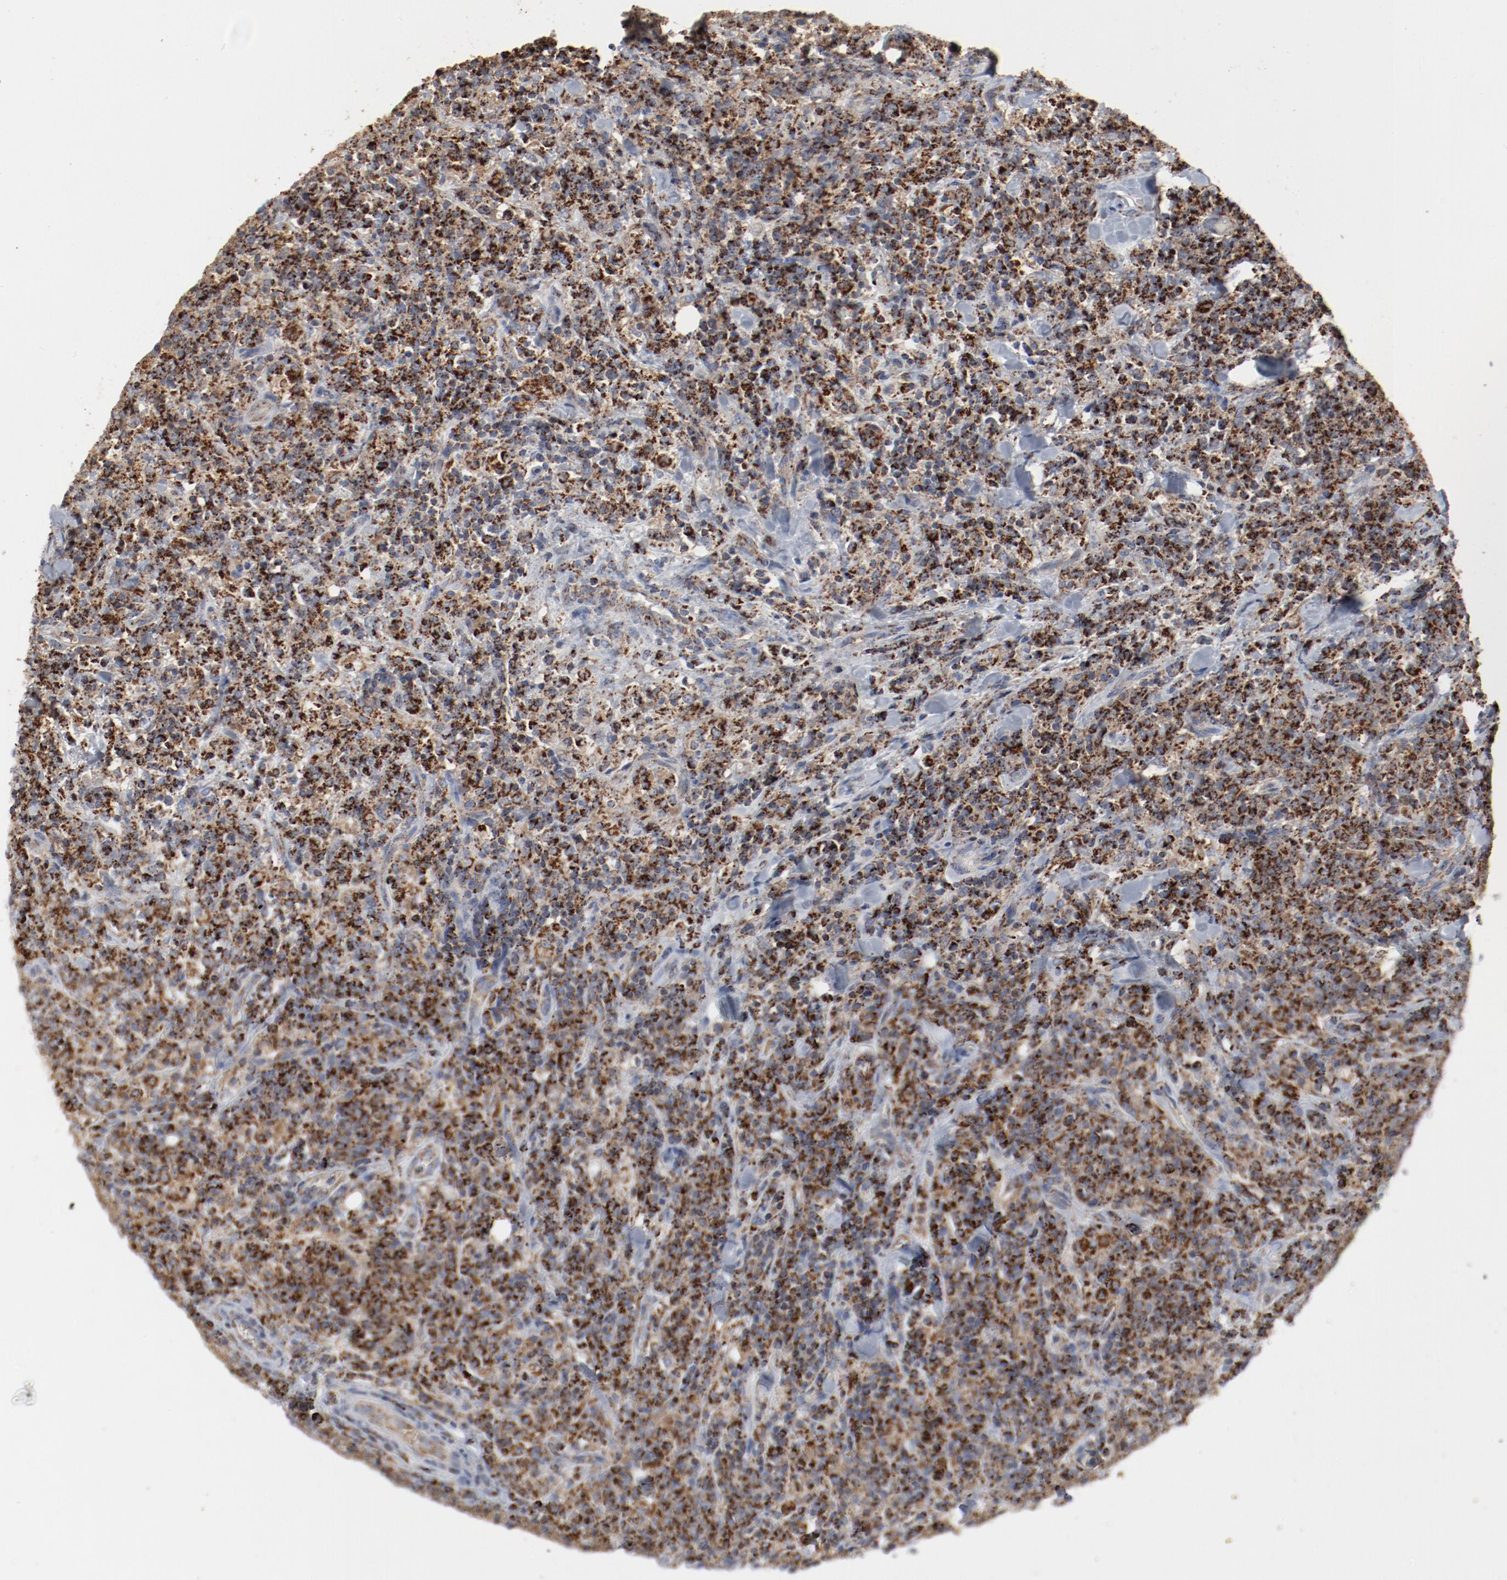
{"staining": {"intensity": "strong", "quantity": ">75%", "location": "cytoplasmic/membranous"}, "tissue": "lymphoma", "cell_type": "Tumor cells", "image_type": "cancer", "snomed": [{"axis": "morphology", "description": "Malignant lymphoma, non-Hodgkin's type, High grade"}, {"axis": "topography", "description": "Soft tissue"}], "caption": "Immunohistochemical staining of lymphoma displays high levels of strong cytoplasmic/membranous staining in about >75% of tumor cells.", "gene": "SETD3", "patient": {"sex": "male", "age": 18}}